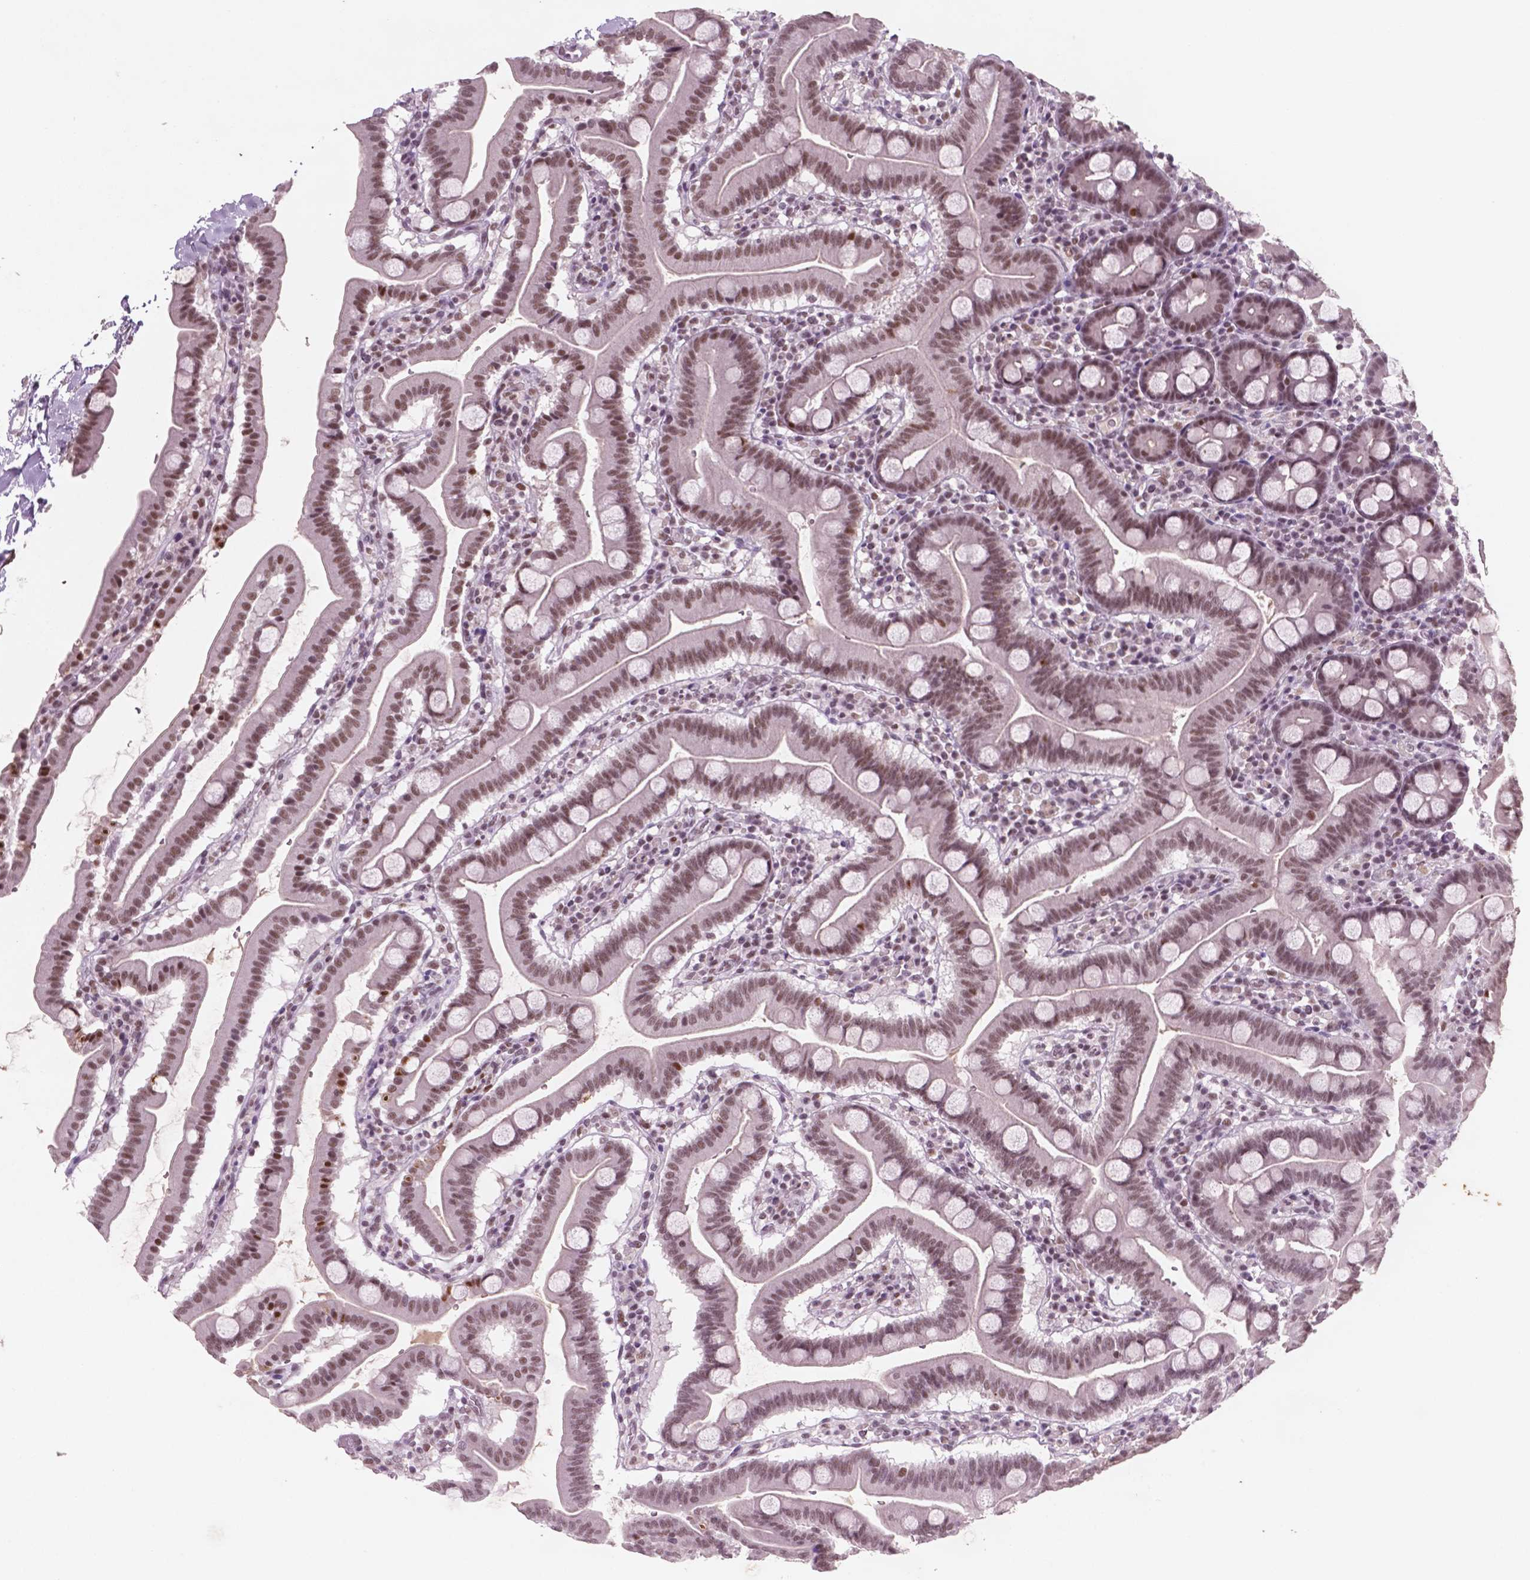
{"staining": {"intensity": "moderate", "quantity": ">75%", "location": "nuclear"}, "tissue": "duodenum", "cell_type": "Glandular cells", "image_type": "normal", "snomed": [{"axis": "morphology", "description": "Normal tissue, NOS"}, {"axis": "topography", "description": "Pancreas"}, {"axis": "topography", "description": "Duodenum"}], "caption": "An IHC image of unremarkable tissue is shown. Protein staining in brown labels moderate nuclear positivity in duodenum within glandular cells.", "gene": "CTR9", "patient": {"sex": "male", "age": 59}}